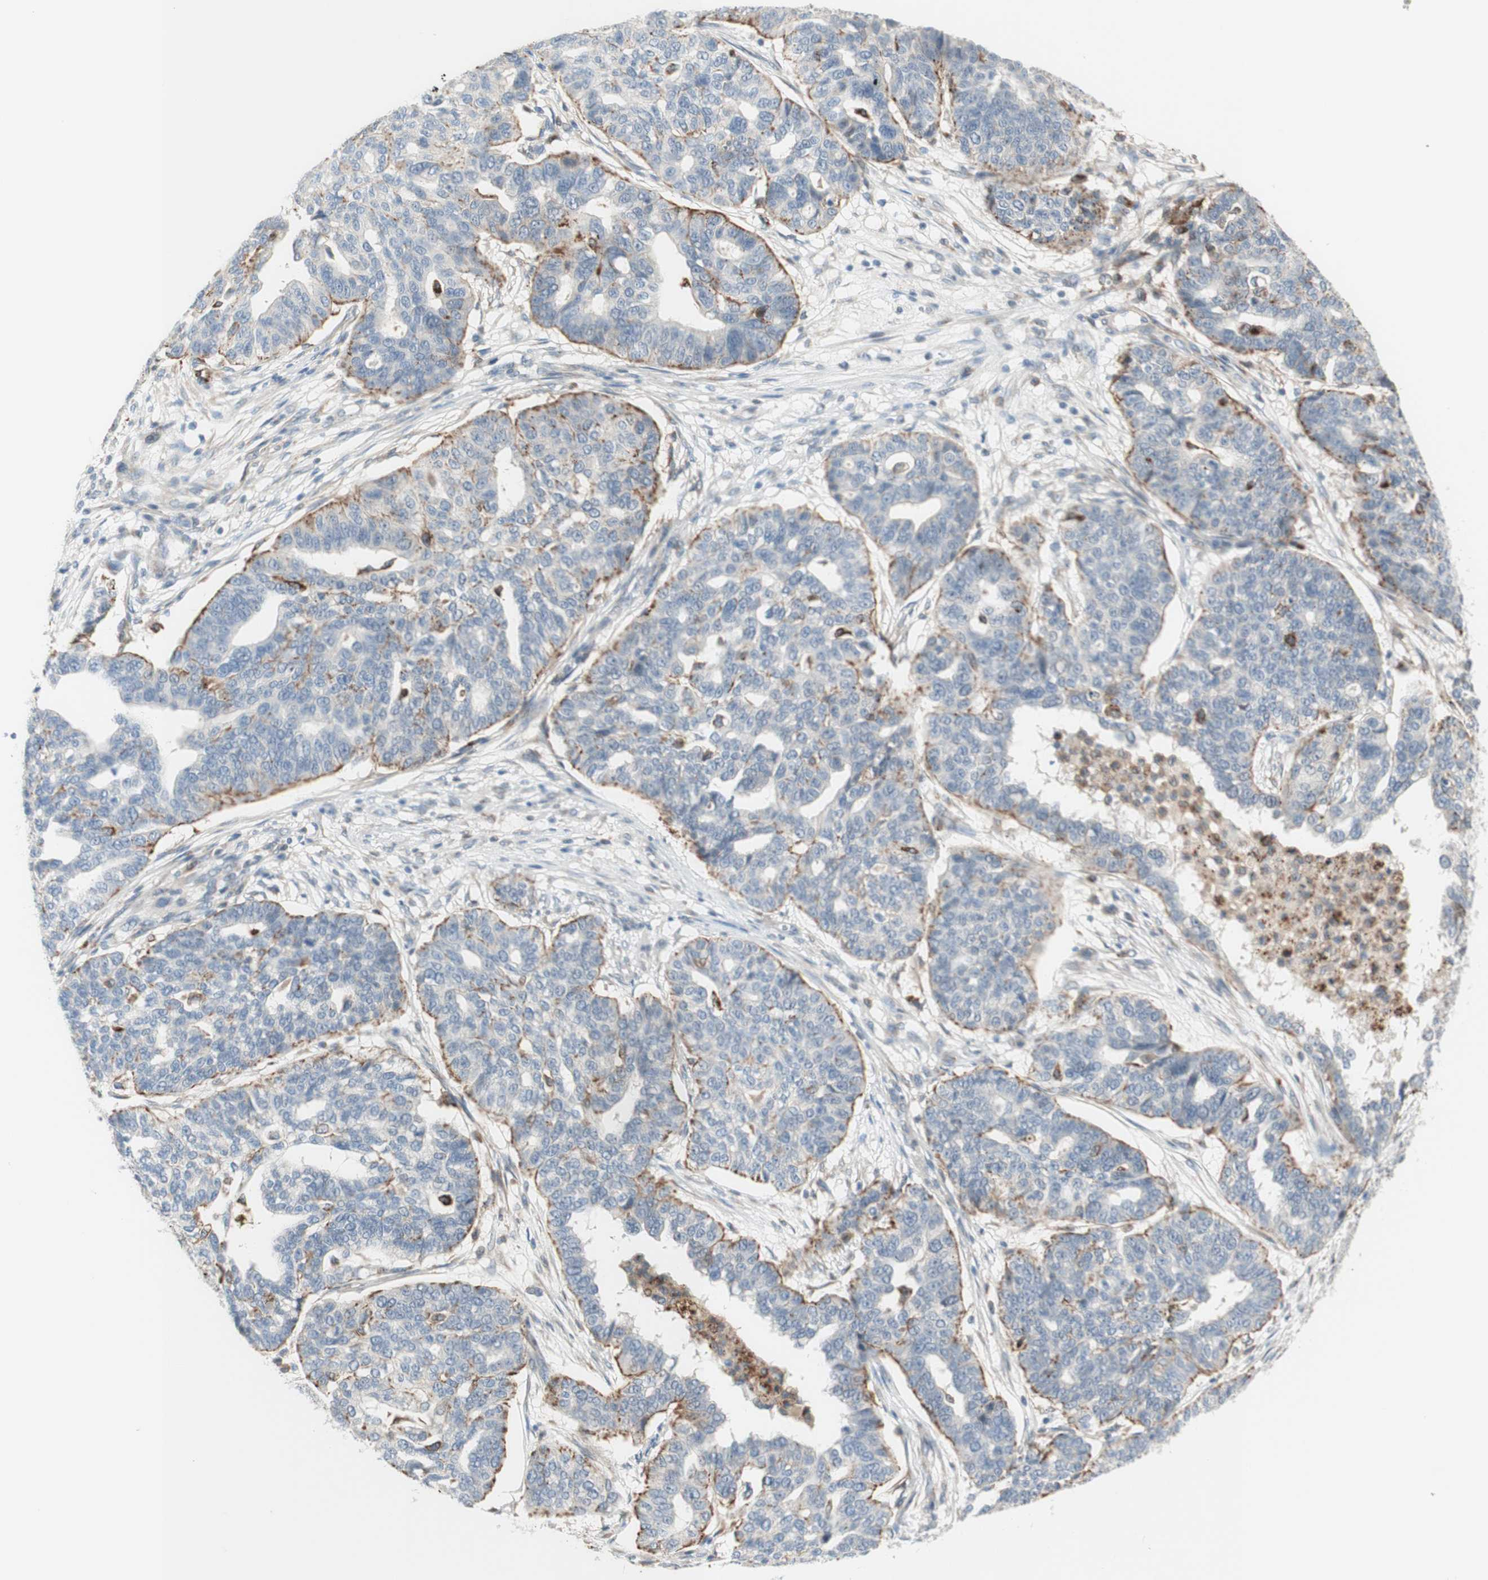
{"staining": {"intensity": "moderate", "quantity": "<25%", "location": "cytoplasmic/membranous"}, "tissue": "ovarian cancer", "cell_type": "Tumor cells", "image_type": "cancer", "snomed": [{"axis": "morphology", "description": "Cystadenocarcinoma, serous, NOS"}, {"axis": "topography", "description": "Ovary"}], "caption": "Protein expression analysis of human ovarian cancer reveals moderate cytoplasmic/membranous staining in approximately <25% of tumor cells.", "gene": "GAPT", "patient": {"sex": "female", "age": 59}}